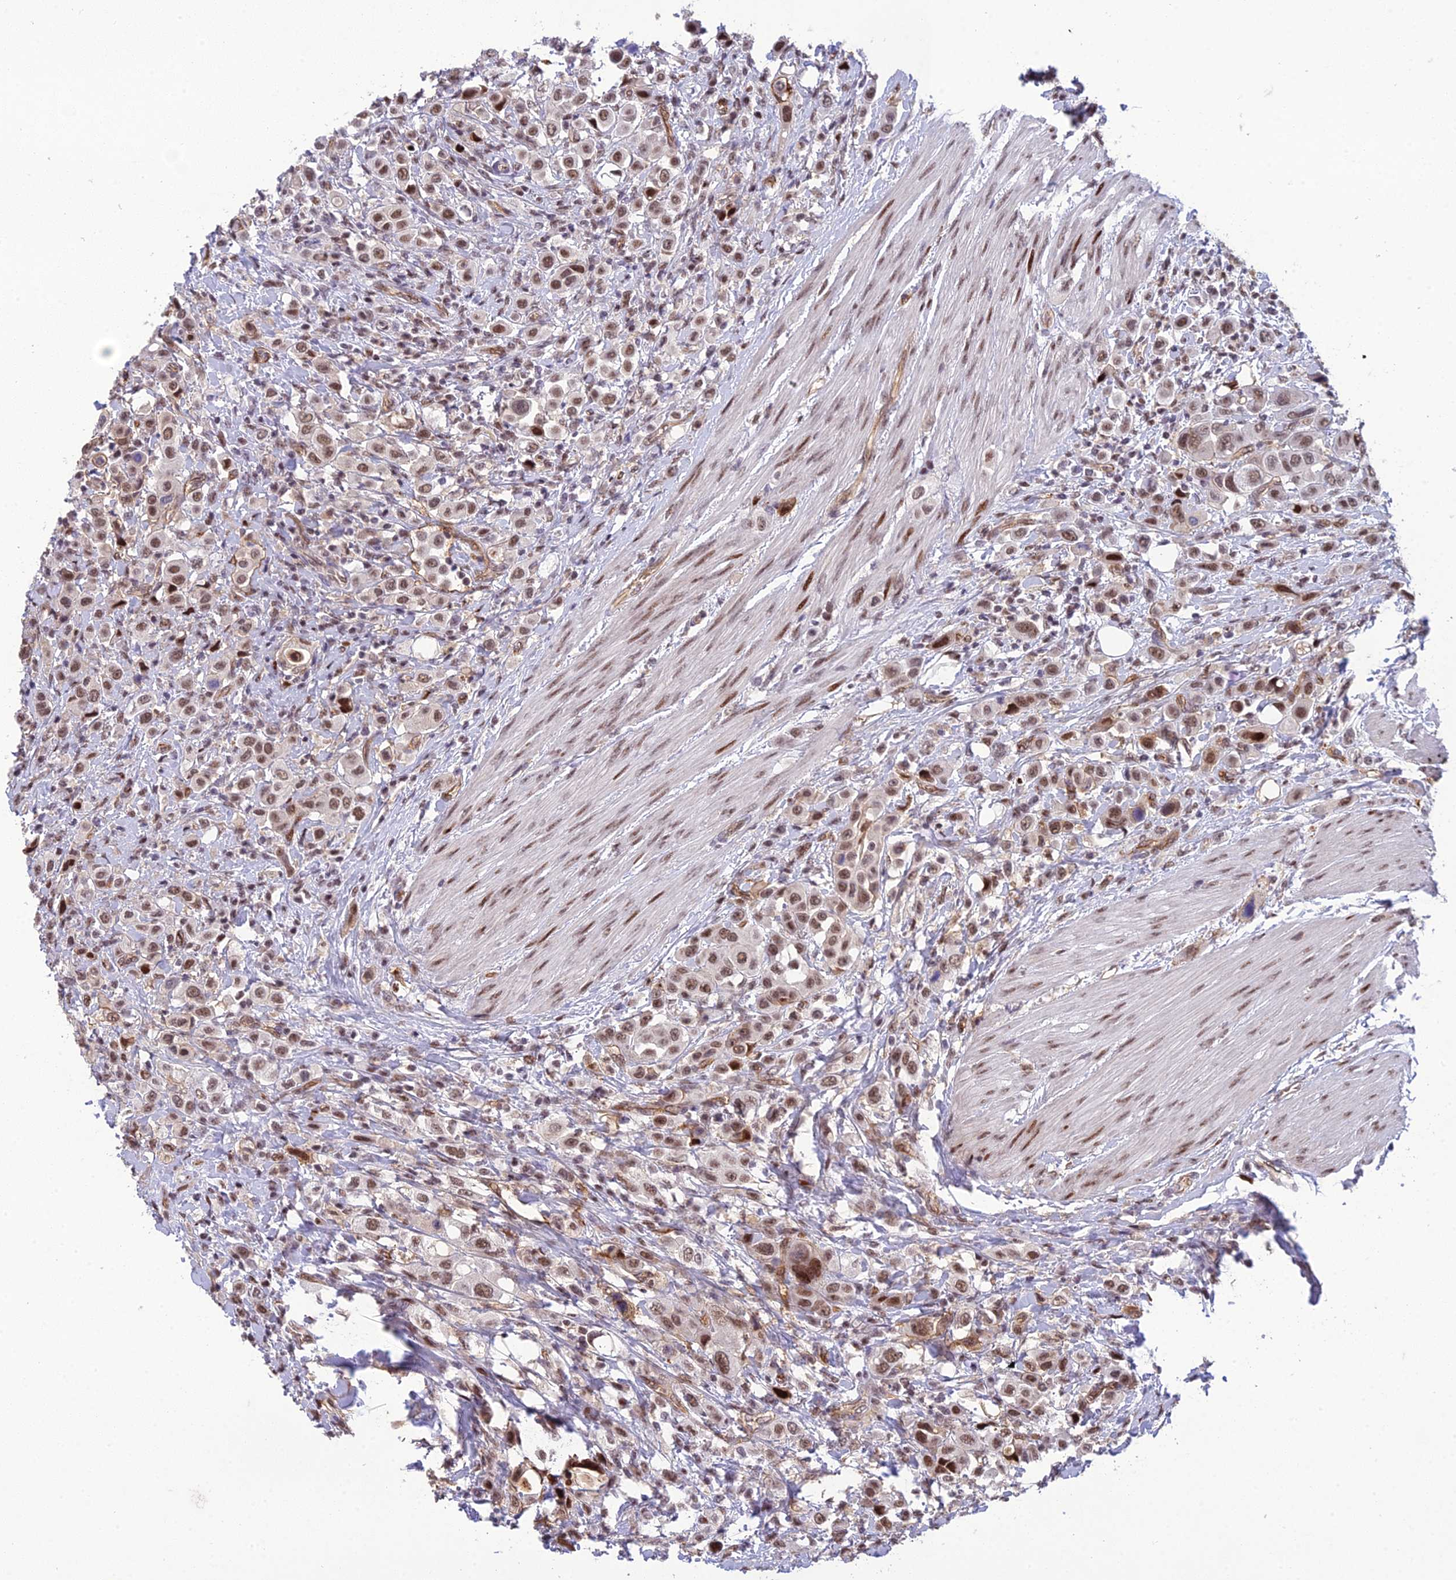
{"staining": {"intensity": "moderate", "quantity": ">75%", "location": "nuclear"}, "tissue": "urothelial cancer", "cell_type": "Tumor cells", "image_type": "cancer", "snomed": [{"axis": "morphology", "description": "Urothelial carcinoma, High grade"}, {"axis": "topography", "description": "Urinary bladder"}], "caption": "High-power microscopy captured an IHC micrograph of urothelial carcinoma (high-grade), revealing moderate nuclear positivity in approximately >75% of tumor cells.", "gene": "RANBP3", "patient": {"sex": "male", "age": 50}}